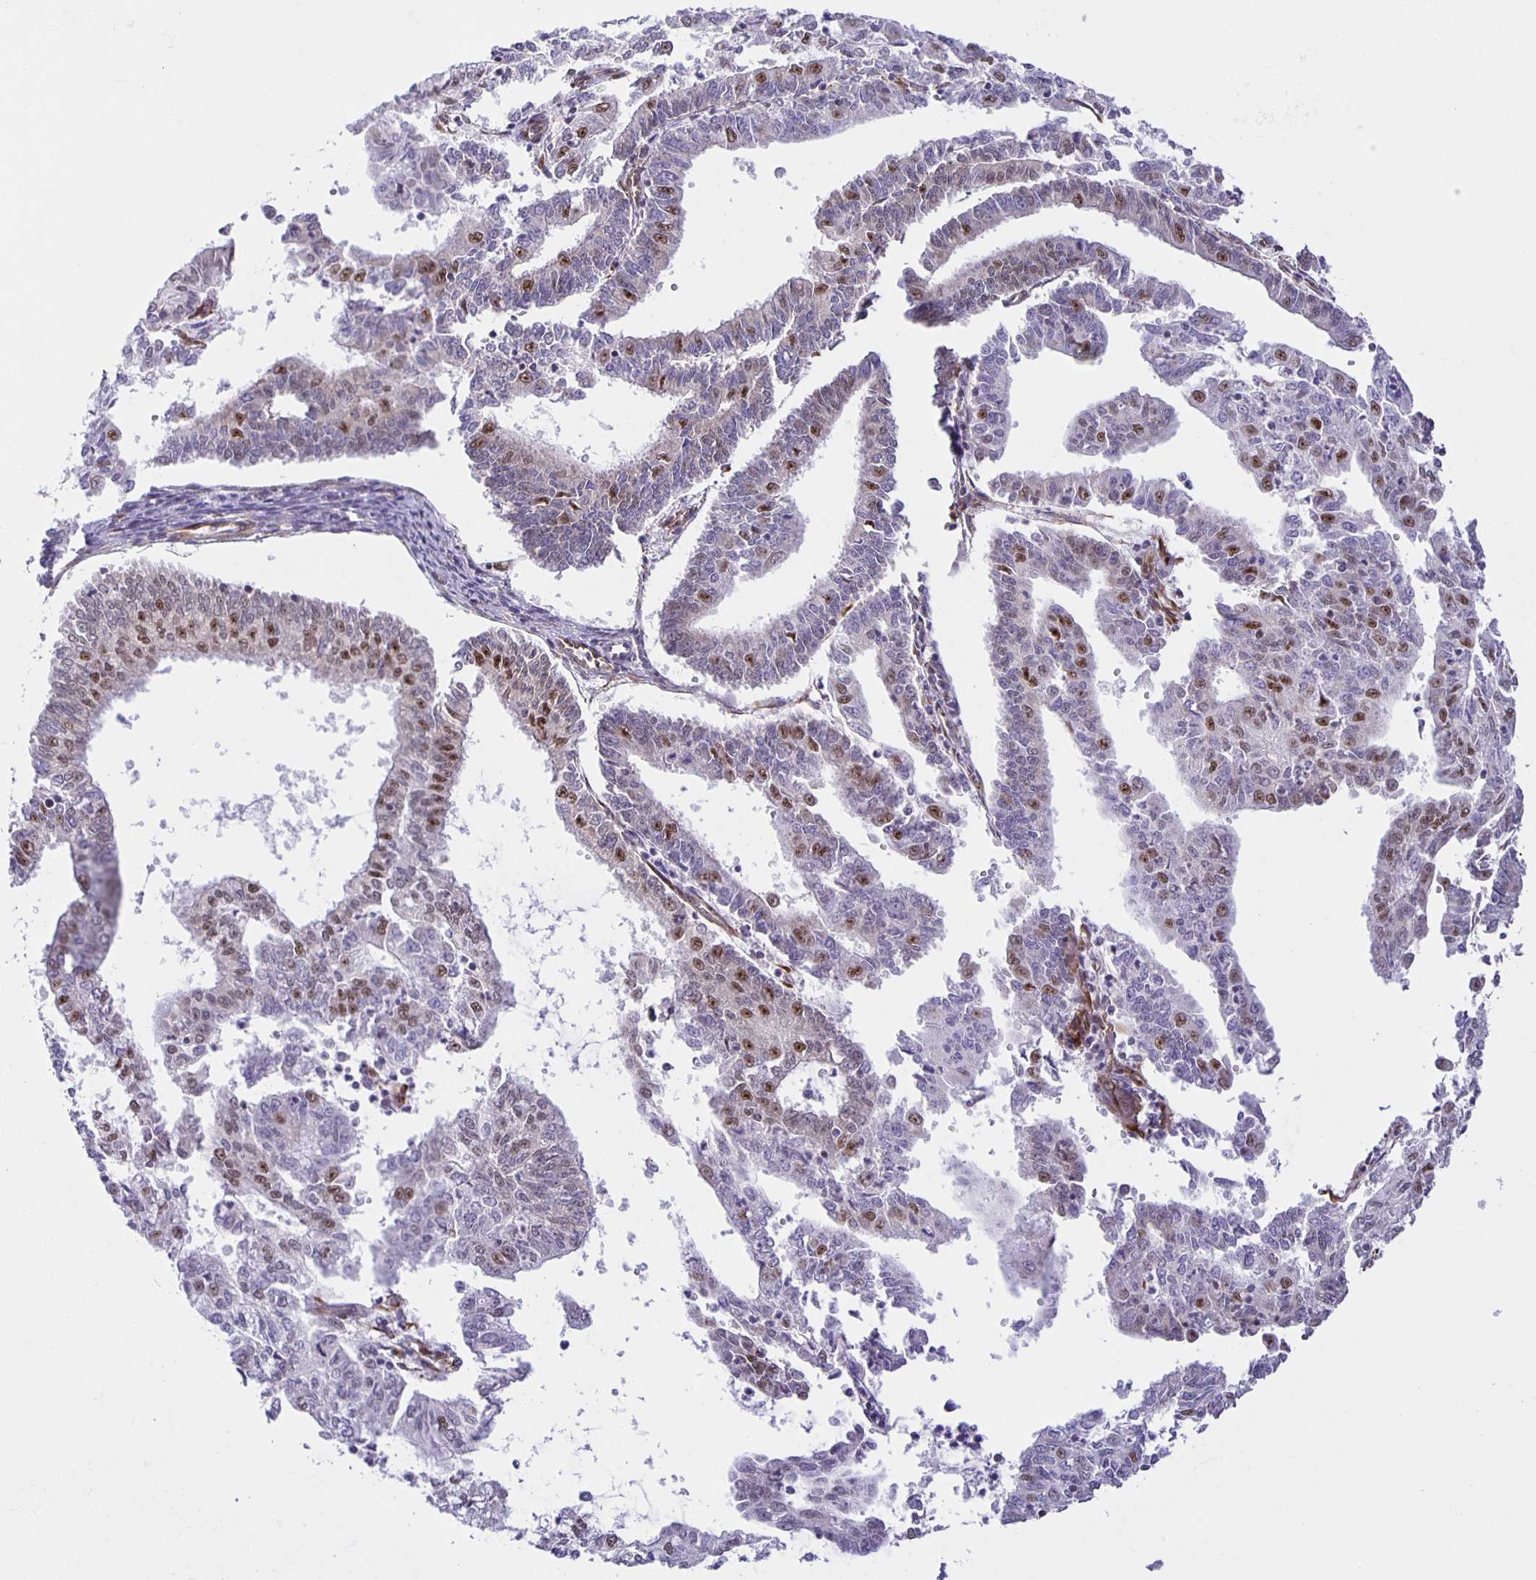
{"staining": {"intensity": "moderate", "quantity": "25%-75%", "location": "nuclear"}, "tissue": "endometrial cancer", "cell_type": "Tumor cells", "image_type": "cancer", "snomed": [{"axis": "morphology", "description": "Adenocarcinoma, NOS"}, {"axis": "topography", "description": "Endometrium"}], "caption": "An image of adenocarcinoma (endometrial) stained for a protein displays moderate nuclear brown staining in tumor cells.", "gene": "ZRANB2", "patient": {"sex": "female", "age": 61}}